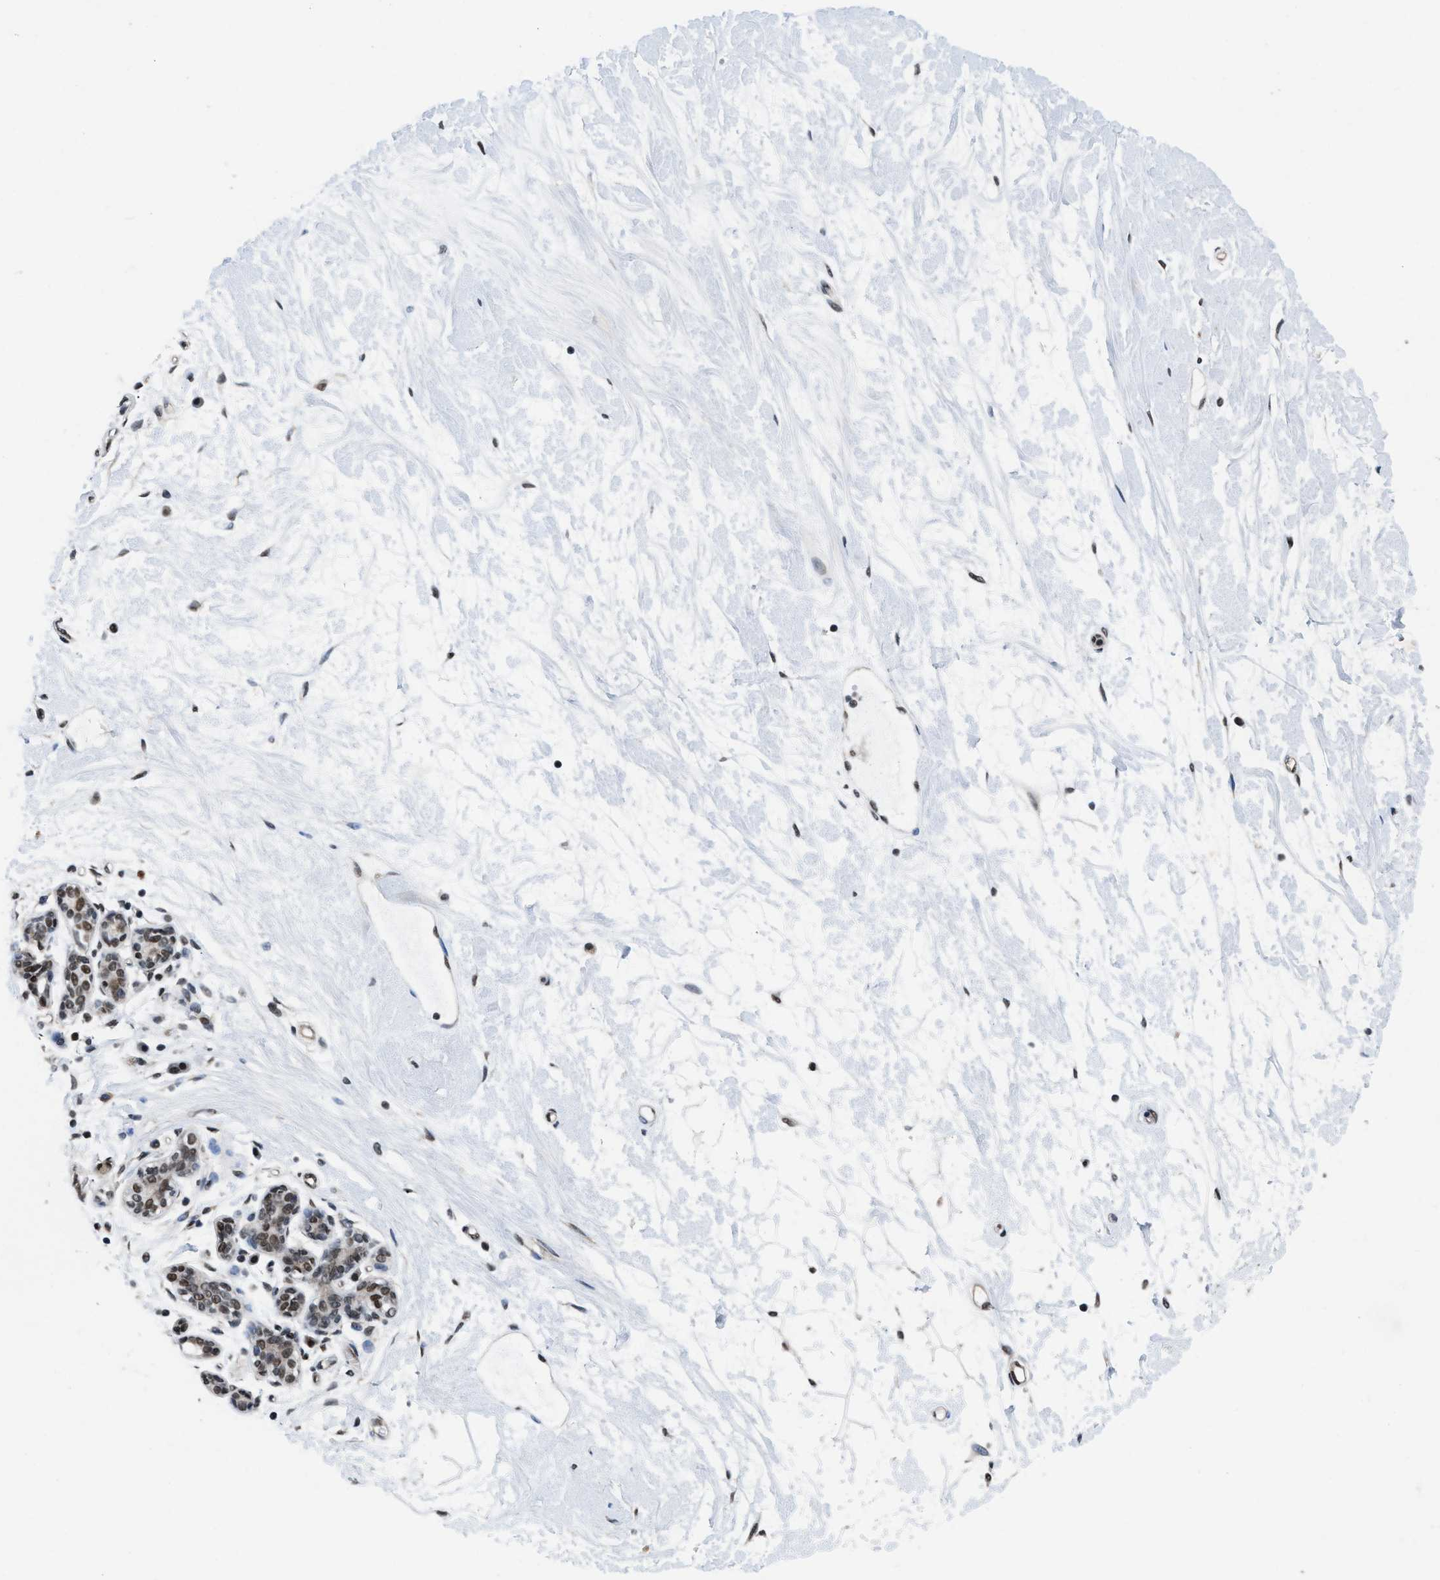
{"staining": {"intensity": "moderate", "quantity": "25%-75%", "location": "nuclear"}, "tissue": "breast", "cell_type": "Adipocytes", "image_type": "normal", "snomed": [{"axis": "morphology", "description": "Normal tissue, NOS"}, {"axis": "morphology", "description": "Lobular carcinoma"}, {"axis": "topography", "description": "Breast"}], "caption": "Immunohistochemistry (IHC) image of benign breast: human breast stained using immunohistochemistry (IHC) reveals medium levels of moderate protein expression localized specifically in the nuclear of adipocytes, appearing as a nuclear brown color.", "gene": "SAFB", "patient": {"sex": "female", "age": 59}}